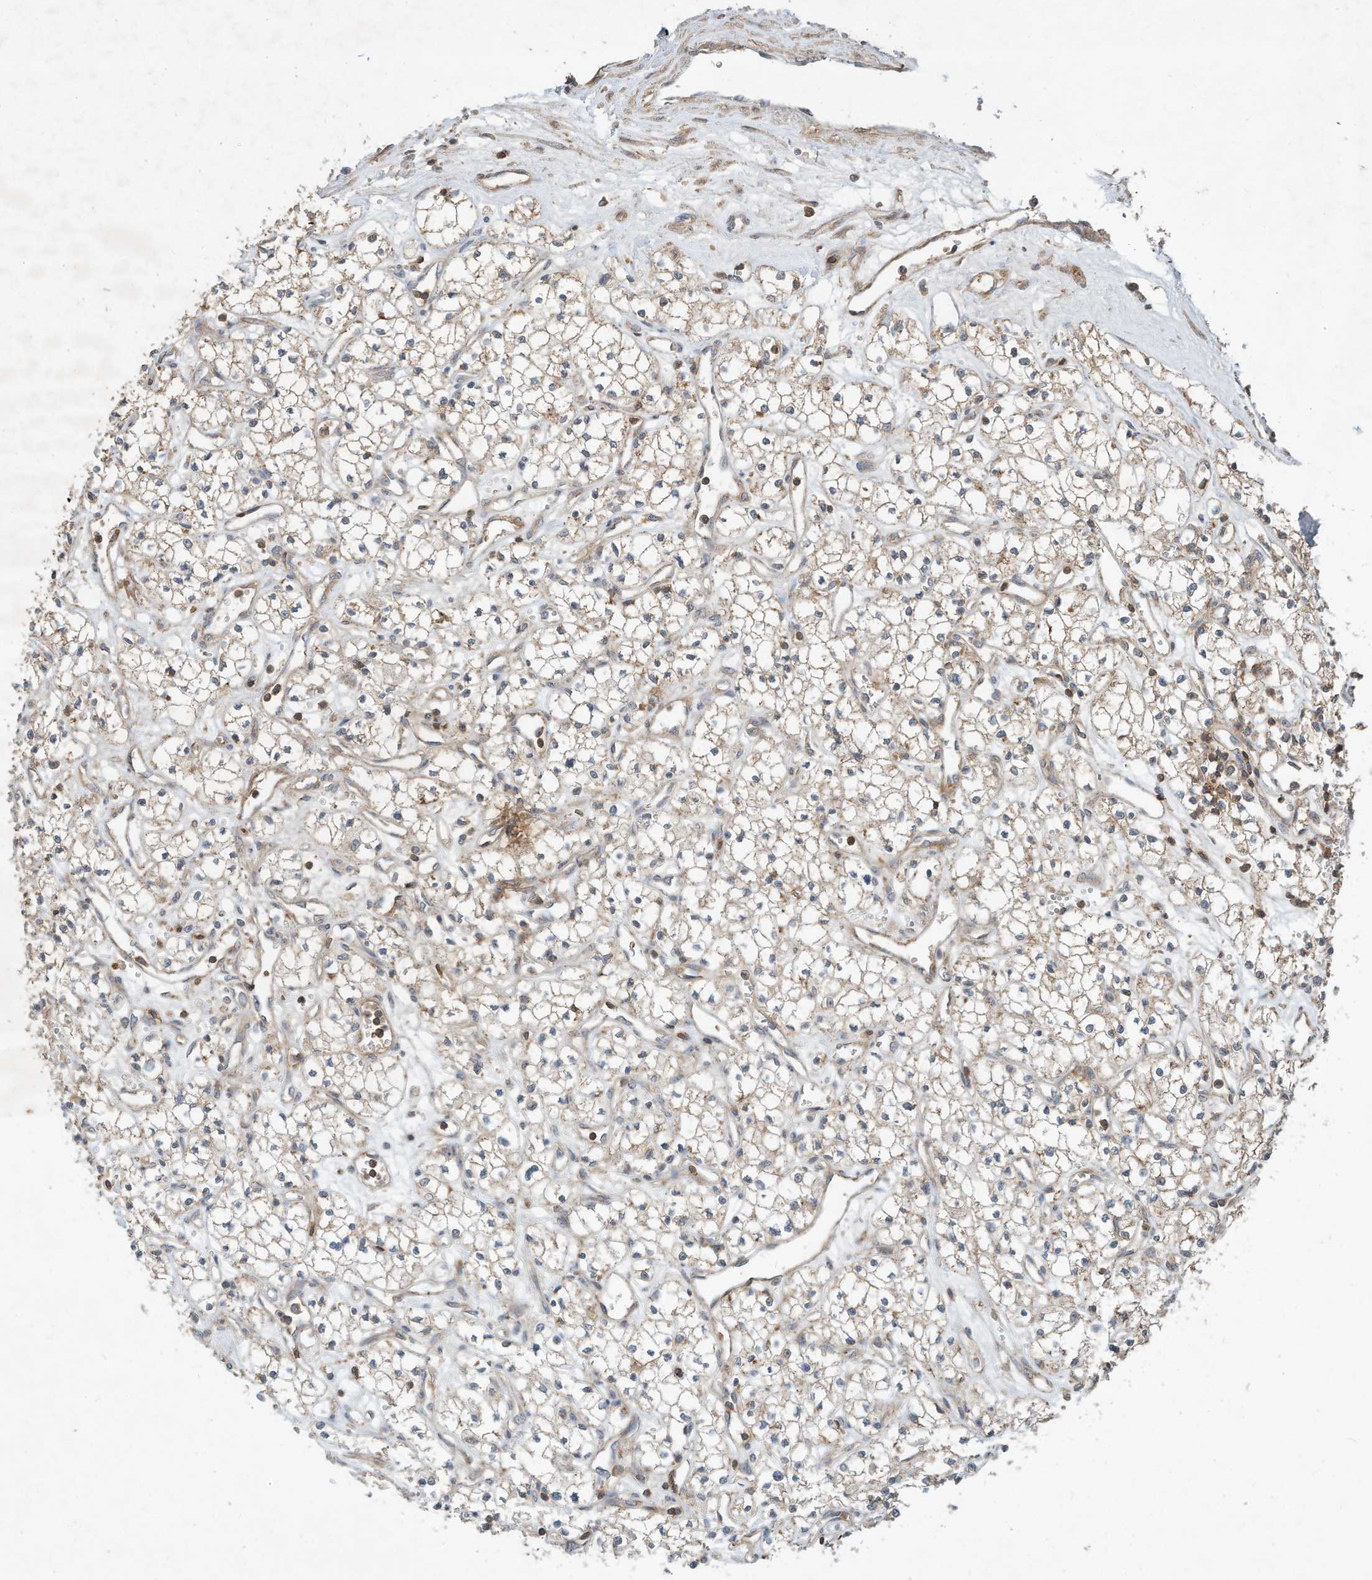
{"staining": {"intensity": "weak", "quantity": "25%-75%", "location": "cytoplasmic/membranous"}, "tissue": "renal cancer", "cell_type": "Tumor cells", "image_type": "cancer", "snomed": [{"axis": "morphology", "description": "Adenocarcinoma, NOS"}, {"axis": "topography", "description": "Kidney"}], "caption": "Immunohistochemistry (IHC) histopathology image of human renal adenocarcinoma stained for a protein (brown), which reveals low levels of weak cytoplasmic/membranous staining in about 25%-75% of tumor cells.", "gene": "CPAMD8", "patient": {"sex": "male", "age": 59}}